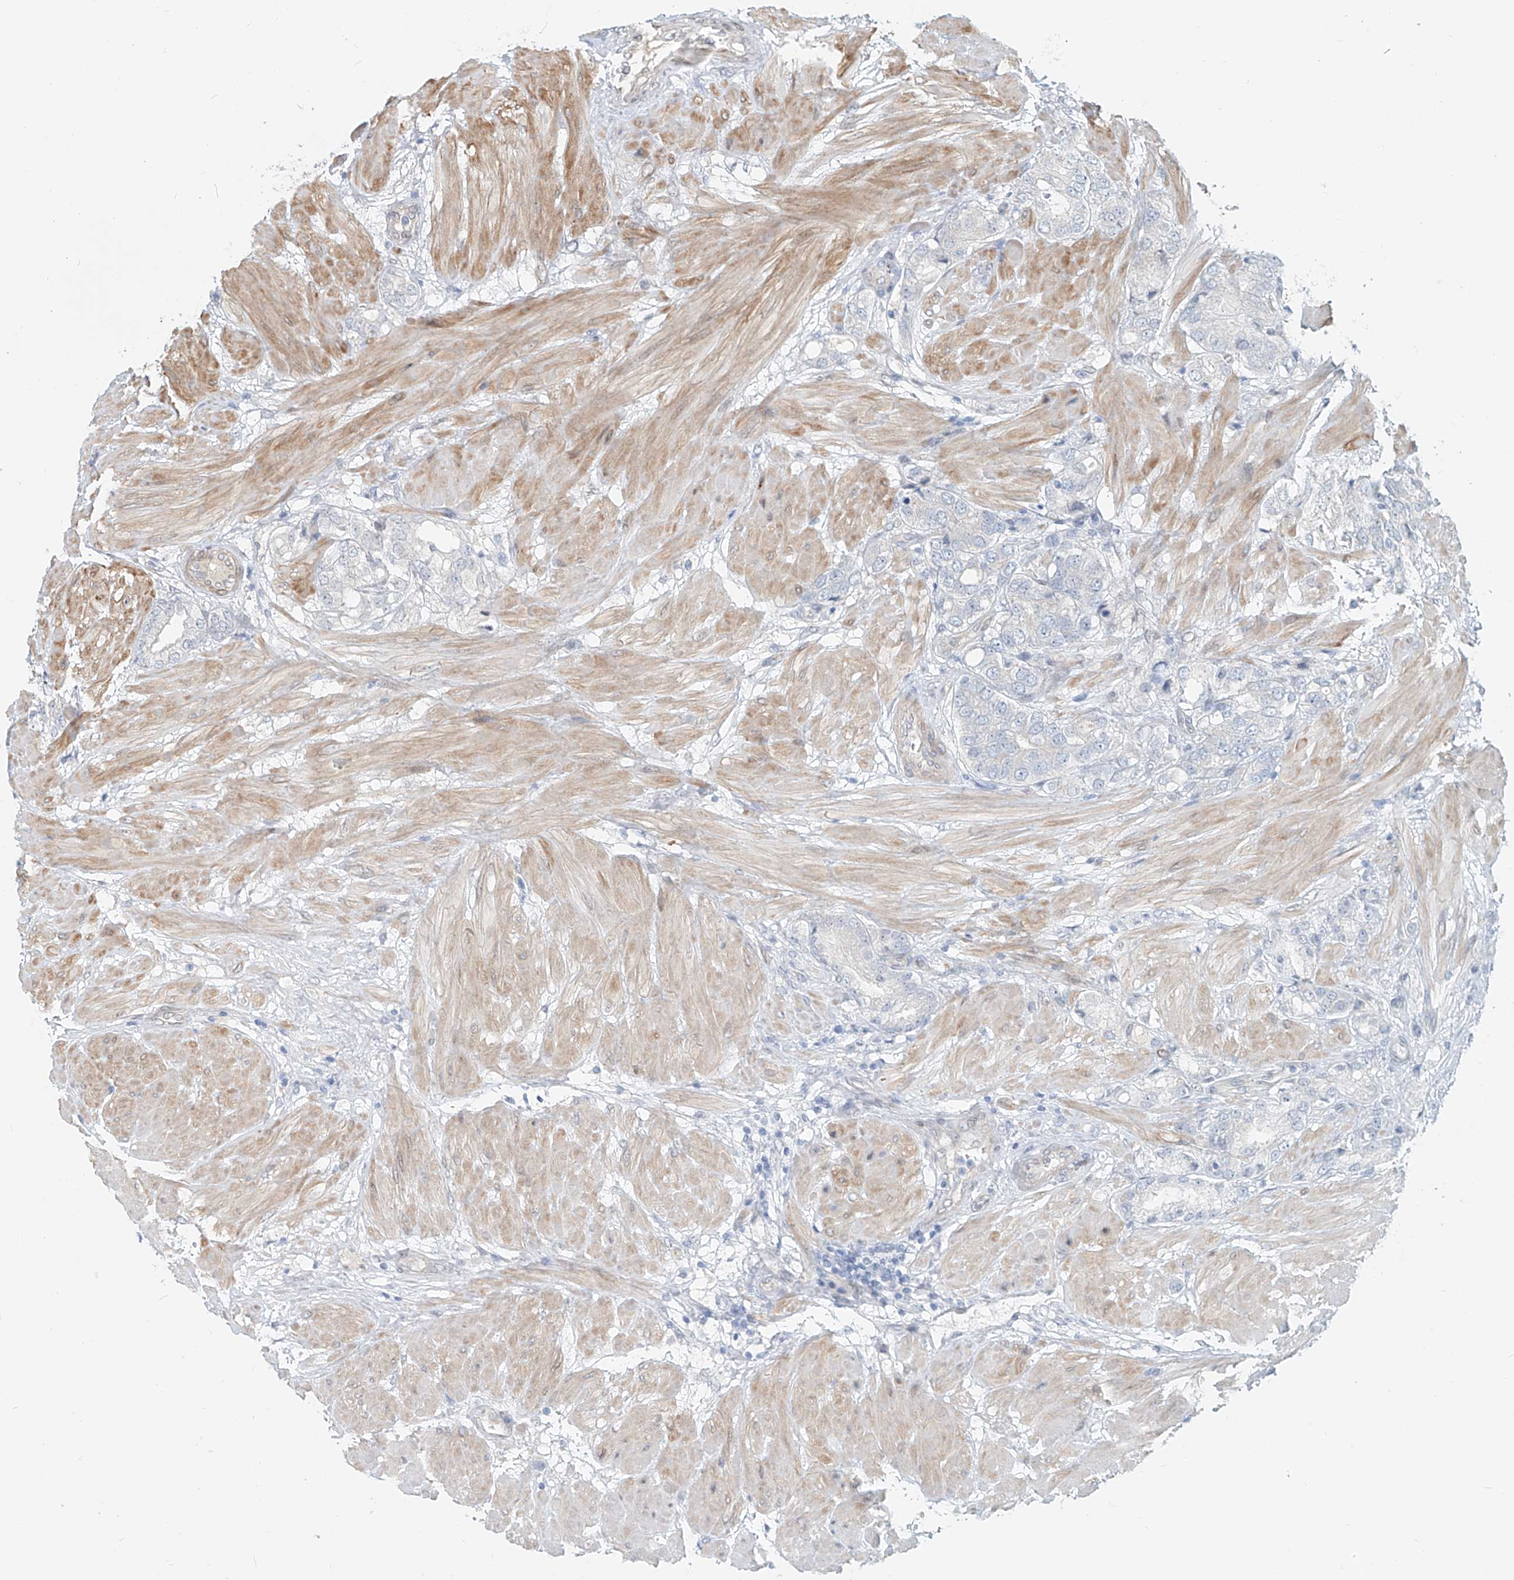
{"staining": {"intensity": "negative", "quantity": "none", "location": "none"}, "tissue": "prostate cancer", "cell_type": "Tumor cells", "image_type": "cancer", "snomed": [{"axis": "morphology", "description": "Adenocarcinoma, High grade"}, {"axis": "topography", "description": "Prostate"}], "caption": "Human prostate adenocarcinoma (high-grade) stained for a protein using immunohistochemistry displays no expression in tumor cells.", "gene": "SASH1", "patient": {"sex": "male", "age": 50}}